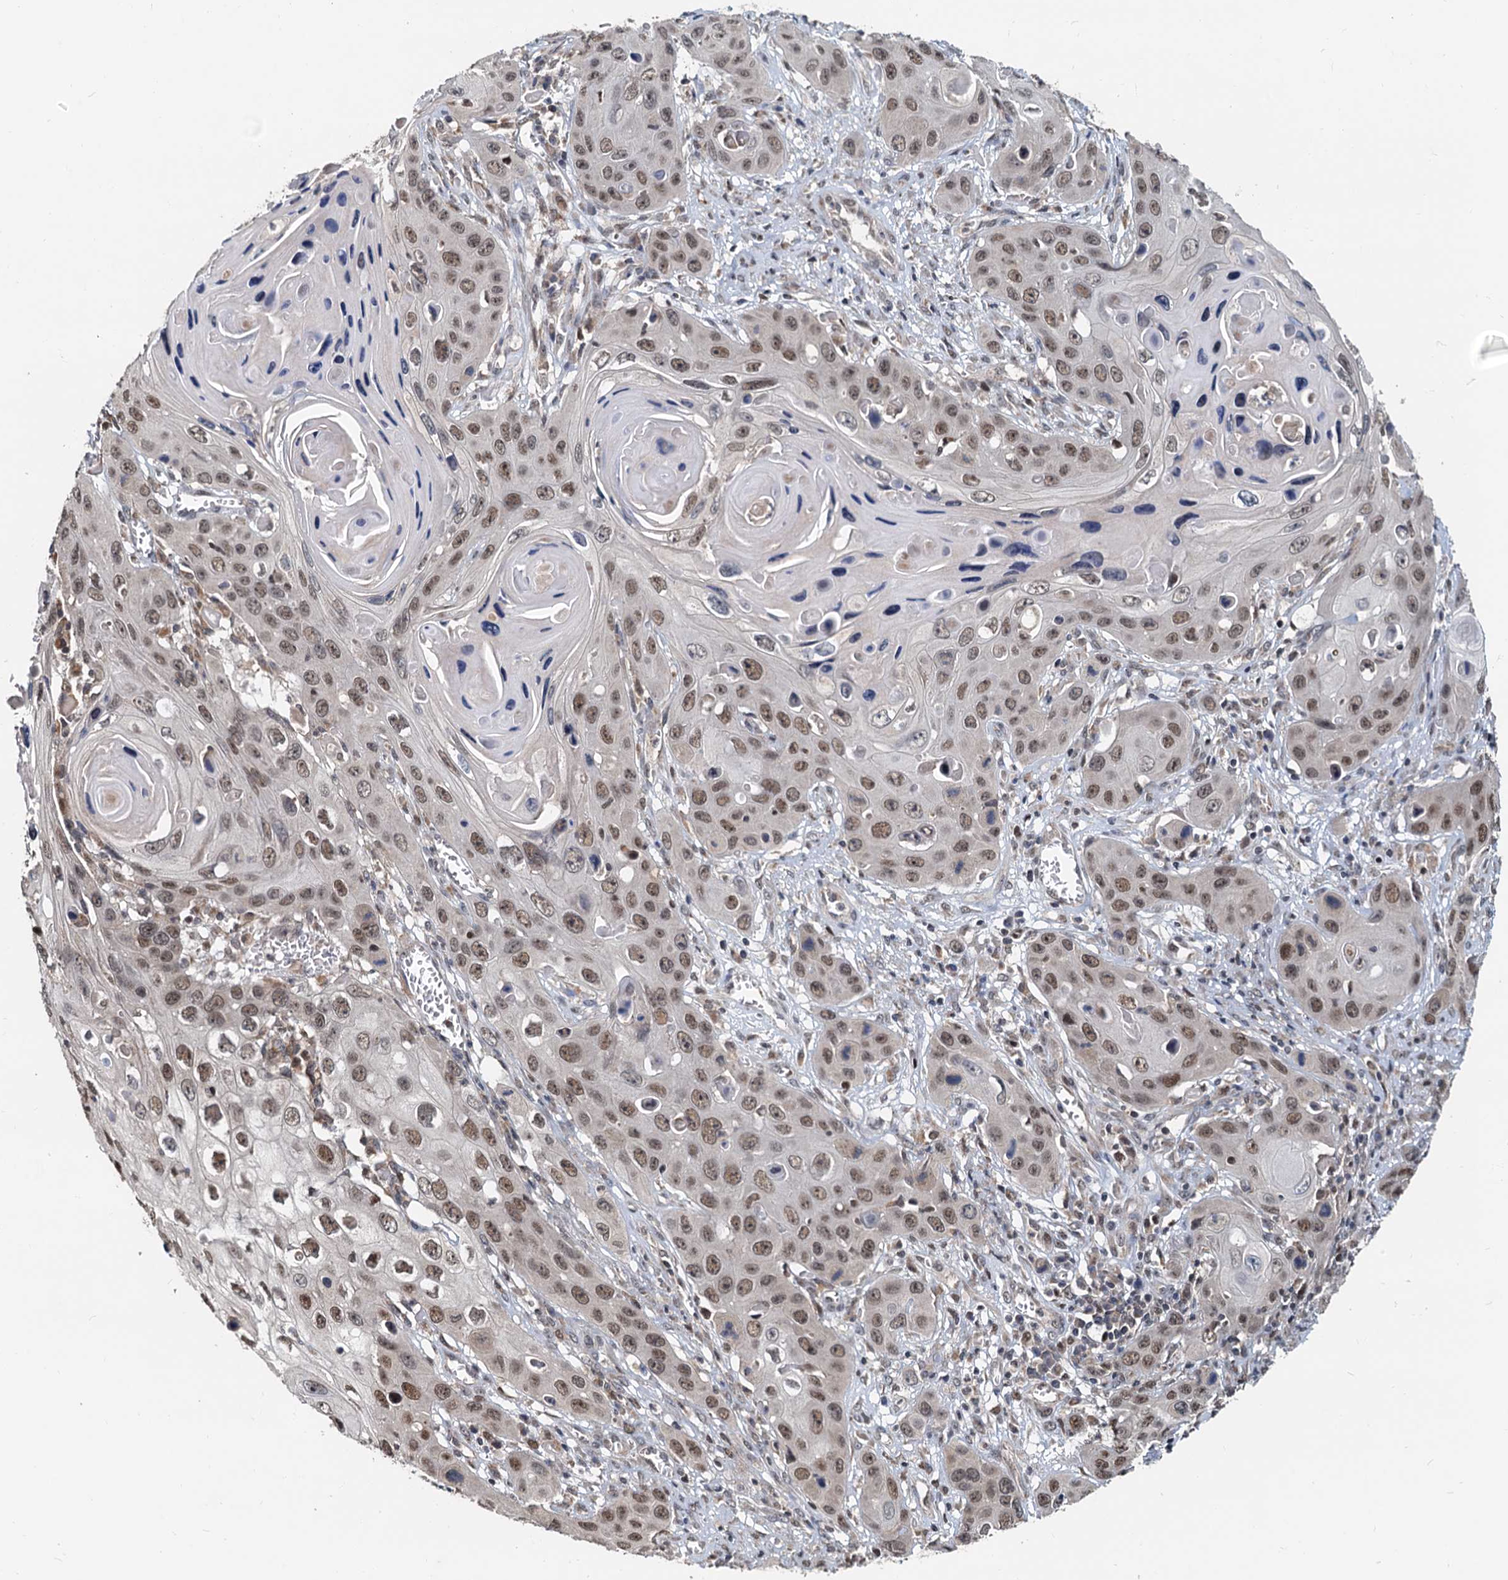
{"staining": {"intensity": "moderate", "quantity": ">75%", "location": "nuclear"}, "tissue": "skin cancer", "cell_type": "Tumor cells", "image_type": "cancer", "snomed": [{"axis": "morphology", "description": "Squamous cell carcinoma, NOS"}, {"axis": "topography", "description": "Skin"}], "caption": "Skin cancer stained for a protein (brown) demonstrates moderate nuclear positive expression in approximately >75% of tumor cells.", "gene": "MCMBP", "patient": {"sex": "male", "age": 55}}